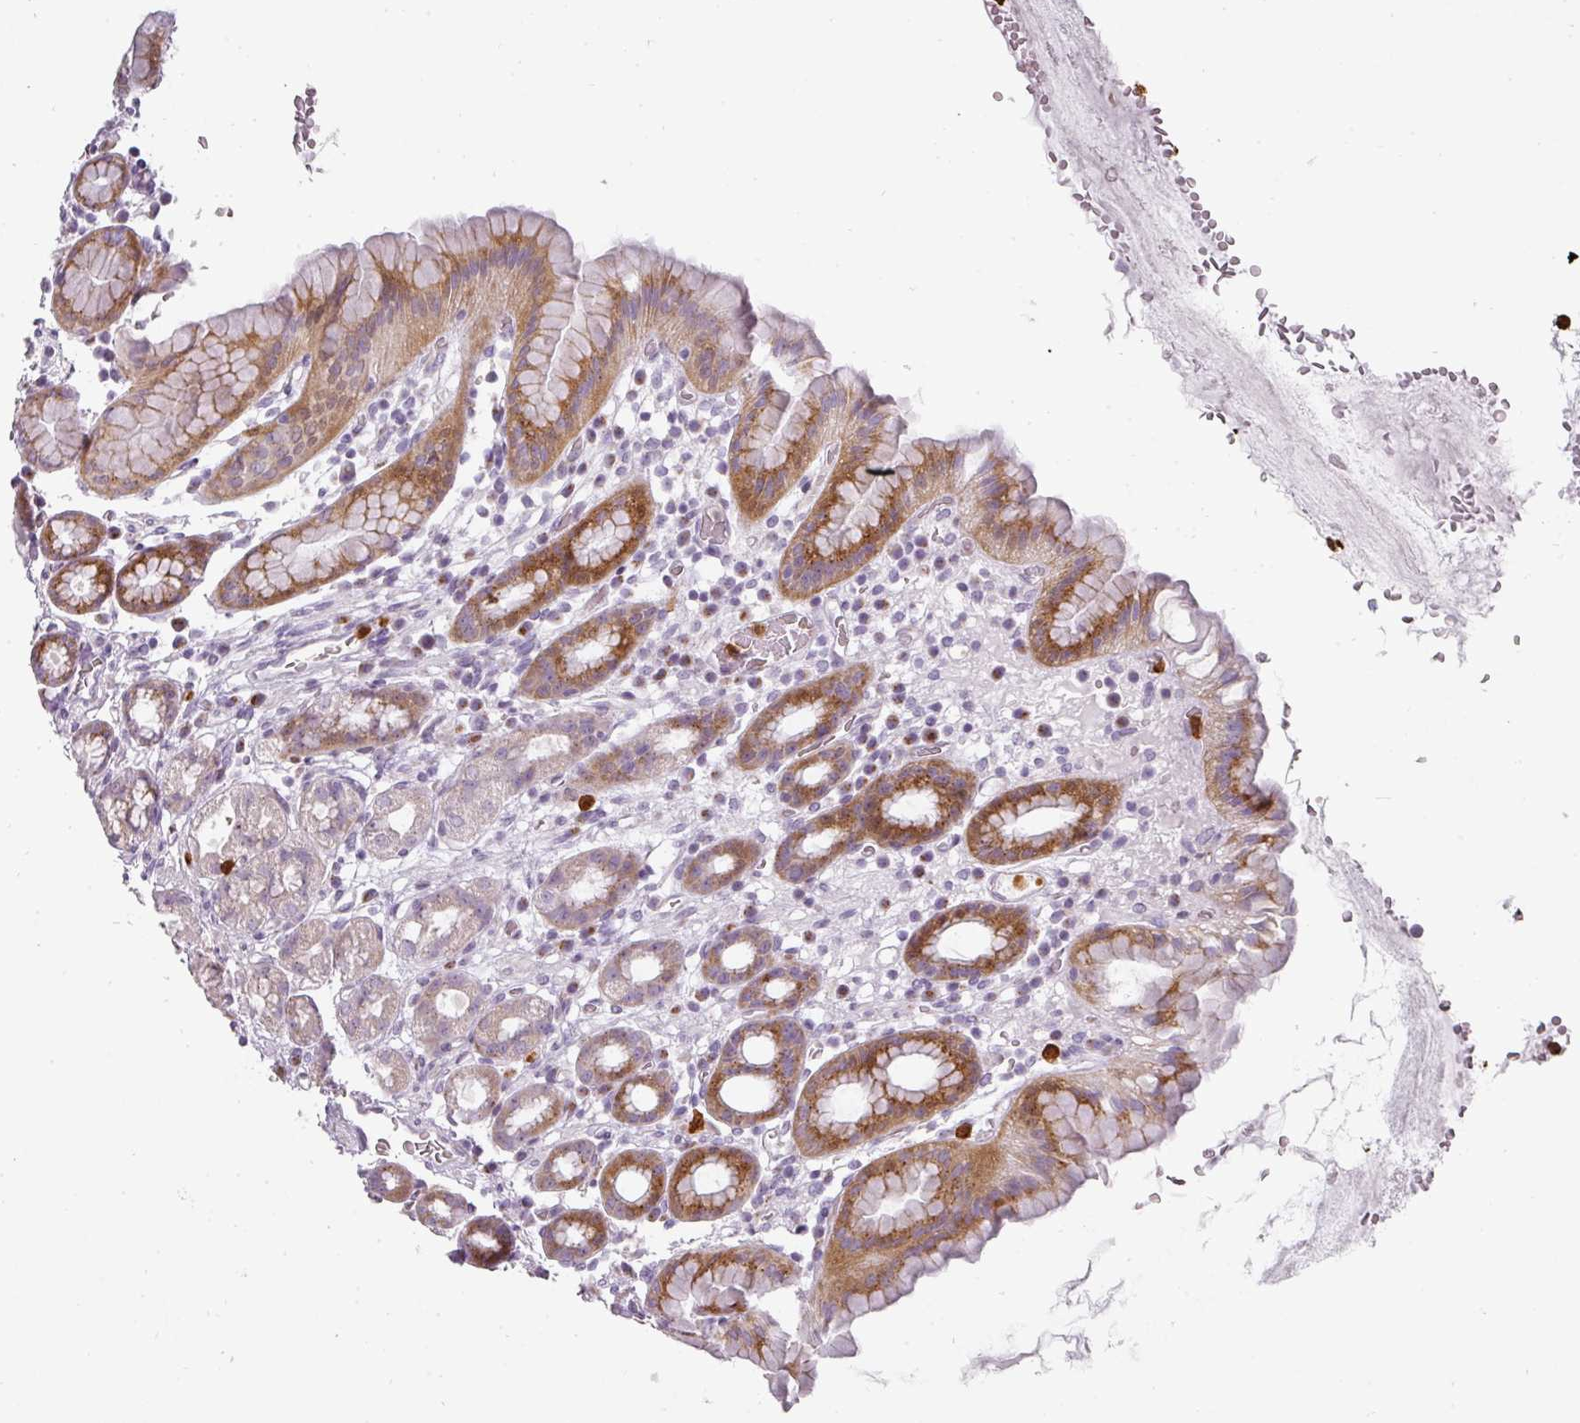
{"staining": {"intensity": "moderate", "quantity": "25%-75%", "location": "cytoplasmic/membranous"}, "tissue": "stomach", "cell_type": "Glandular cells", "image_type": "normal", "snomed": [{"axis": "morphology", "description": "Normal tissue, NOS"}, {"axis": "topography", "description": "Stomach, upper"}, {"axis": "topography", "description": "Stomach, lower"}, {"axis": "topography", "description": "Small intestine"}], "caption": "A photomicrograph showing moderate cytoplasmic/membranous staining in about 25%-75% of glandular cells in normal stomach, as visualized by brown immunohistochemical staining.", "gene": "BIK", "patient": {"sex": "male", "age": 68}}